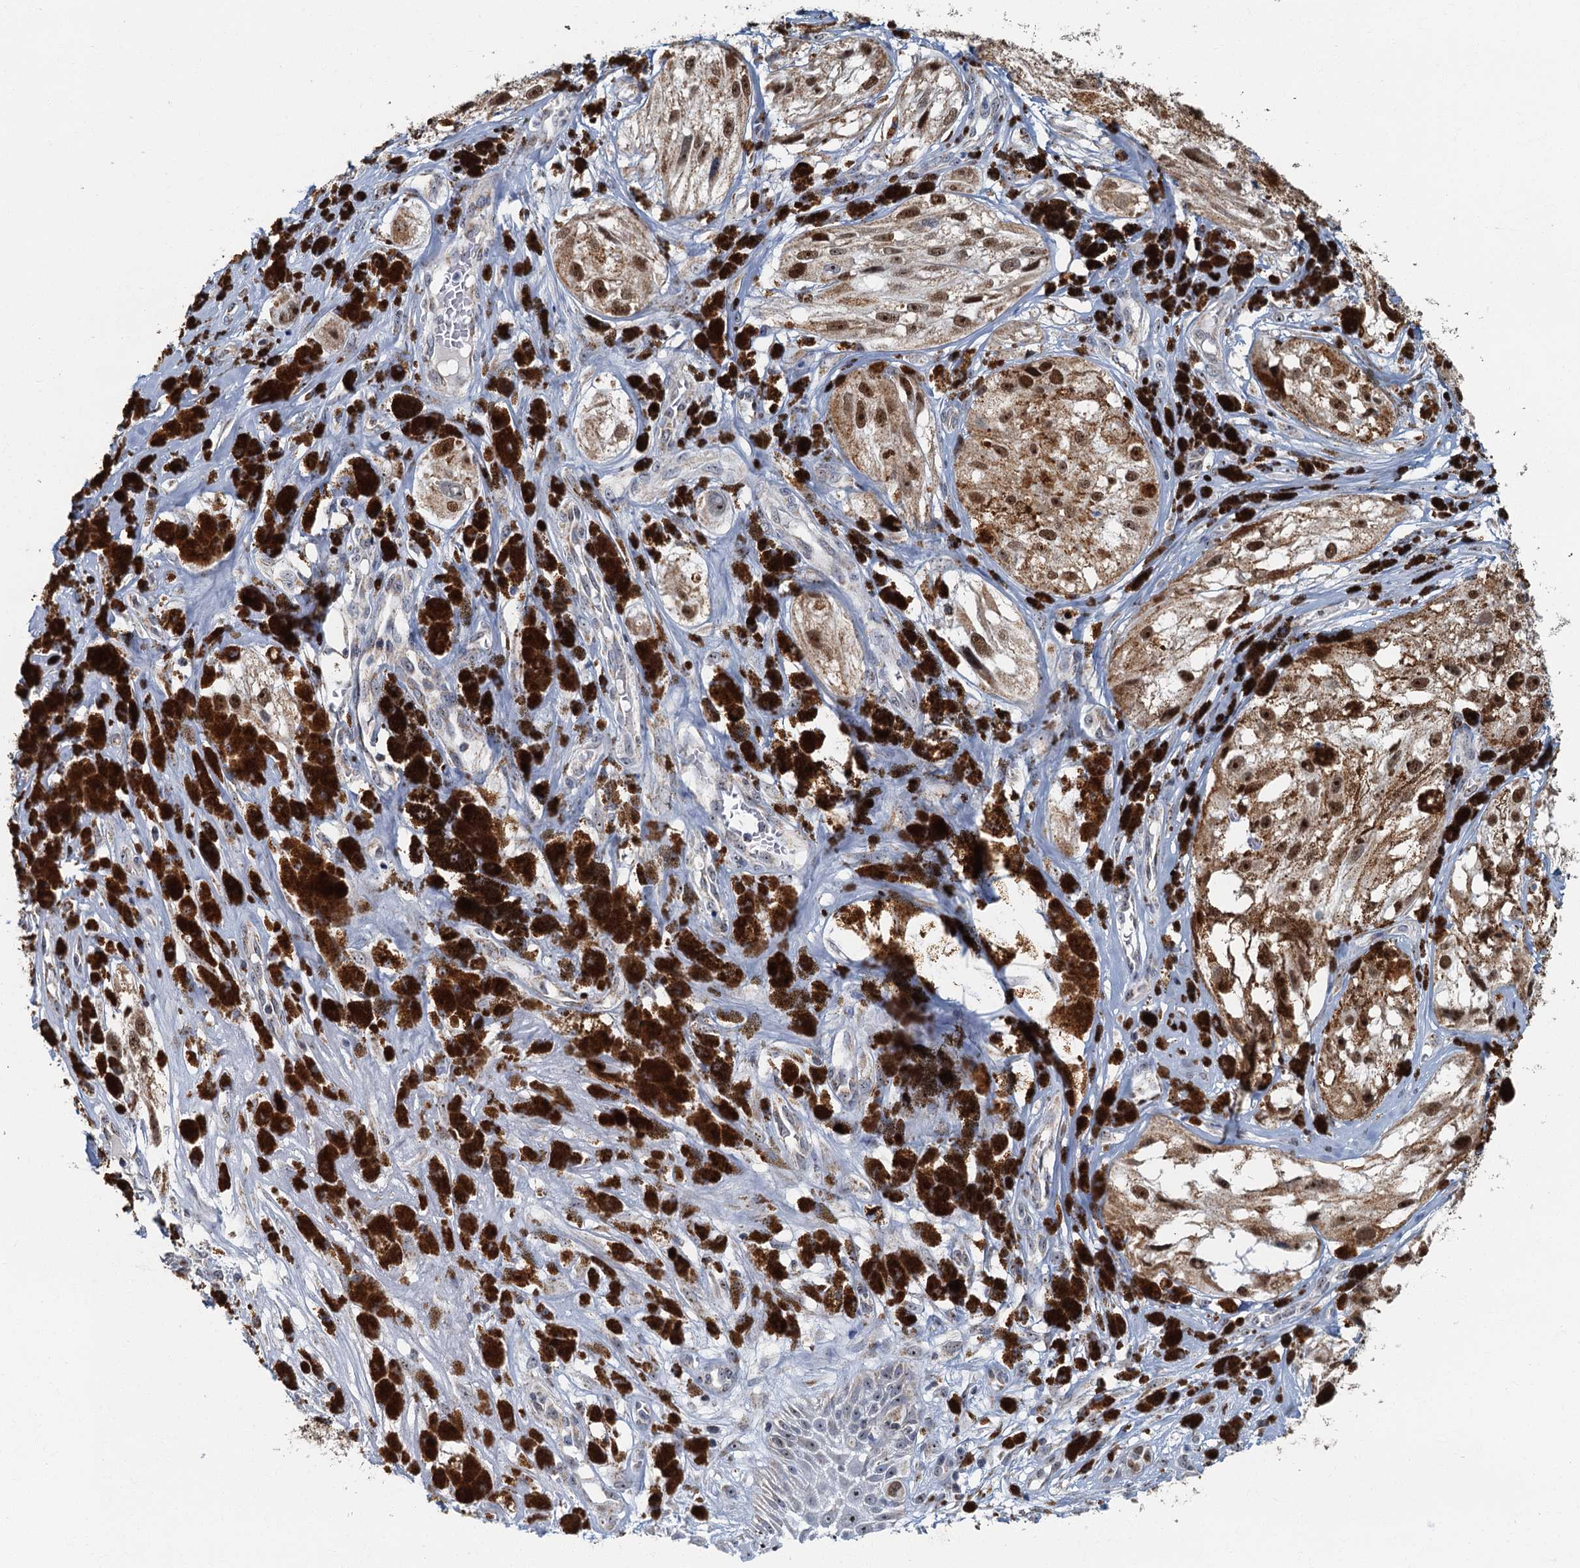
{"staining": {"intensity": "moderate", "quantity": ">75%", "location": "cytoplasmic/membranous,nuclear"}, "tissue": "melanoma", "cell_type": "Tumor cells", "image_type": "cancer", "snomed": [{"axis": "morphology", "description": "Malignant melanoma, NOS"}, {"axis": "topography", "description": "Skin"}], "caption": "IHC (DAB) staining of malignant melanoma reveals moderate cytoplasmic/membranous and nuclear protein expression in approximately >75% of tumor cells. (brown staining indicates protein expression, while blue staining denotes nuclei).", "gene": "RAD9B", "patient": {"sex": "male", "age": 88}}